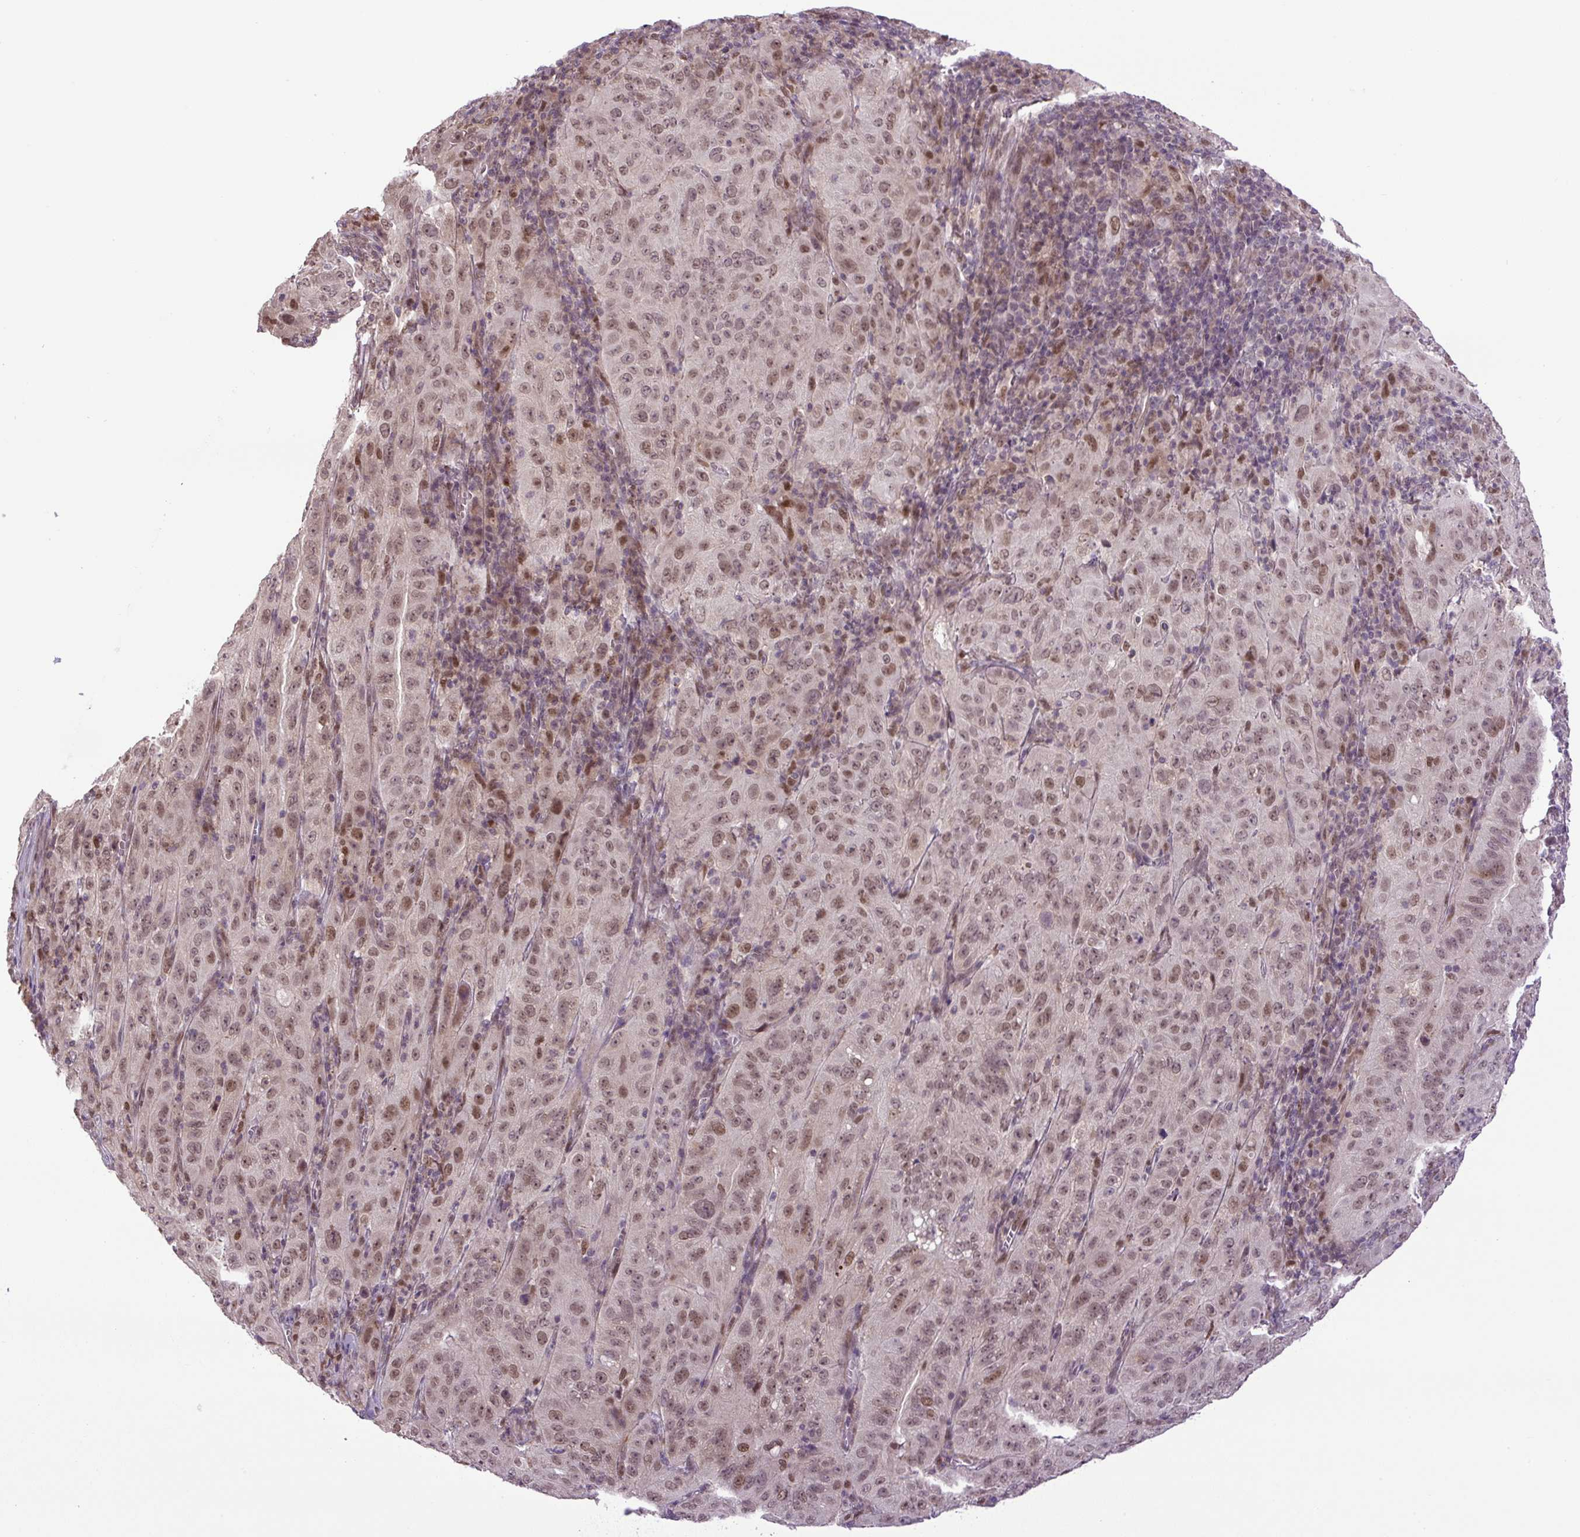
{"staining": {"intensity": "moderate", "quantity": ">75%", "location": "nuclear"}, "tissue": "pancreatic cancer", "cell_type": "Tumor cells", "image_type": "cancer", "snomed": [{"axis": "morphology", "description": "Adenocarcinoma, NOS"}, {"axis": "topography", "description": "Pancreas"}], "caption": "Immunohistochemical staining of adenocarcinoma (pancreatic) exhibits moderate nuclear protein expression in about >75% of tumor cells. The staining was performed using DAB (3,3'-diaminobenzidine), with brown indicating positive protein expression. Nuclei are stained blue with hematoxylin.", "gene": "KPNA1", "patient": {"sex": "male", "age": 63}}